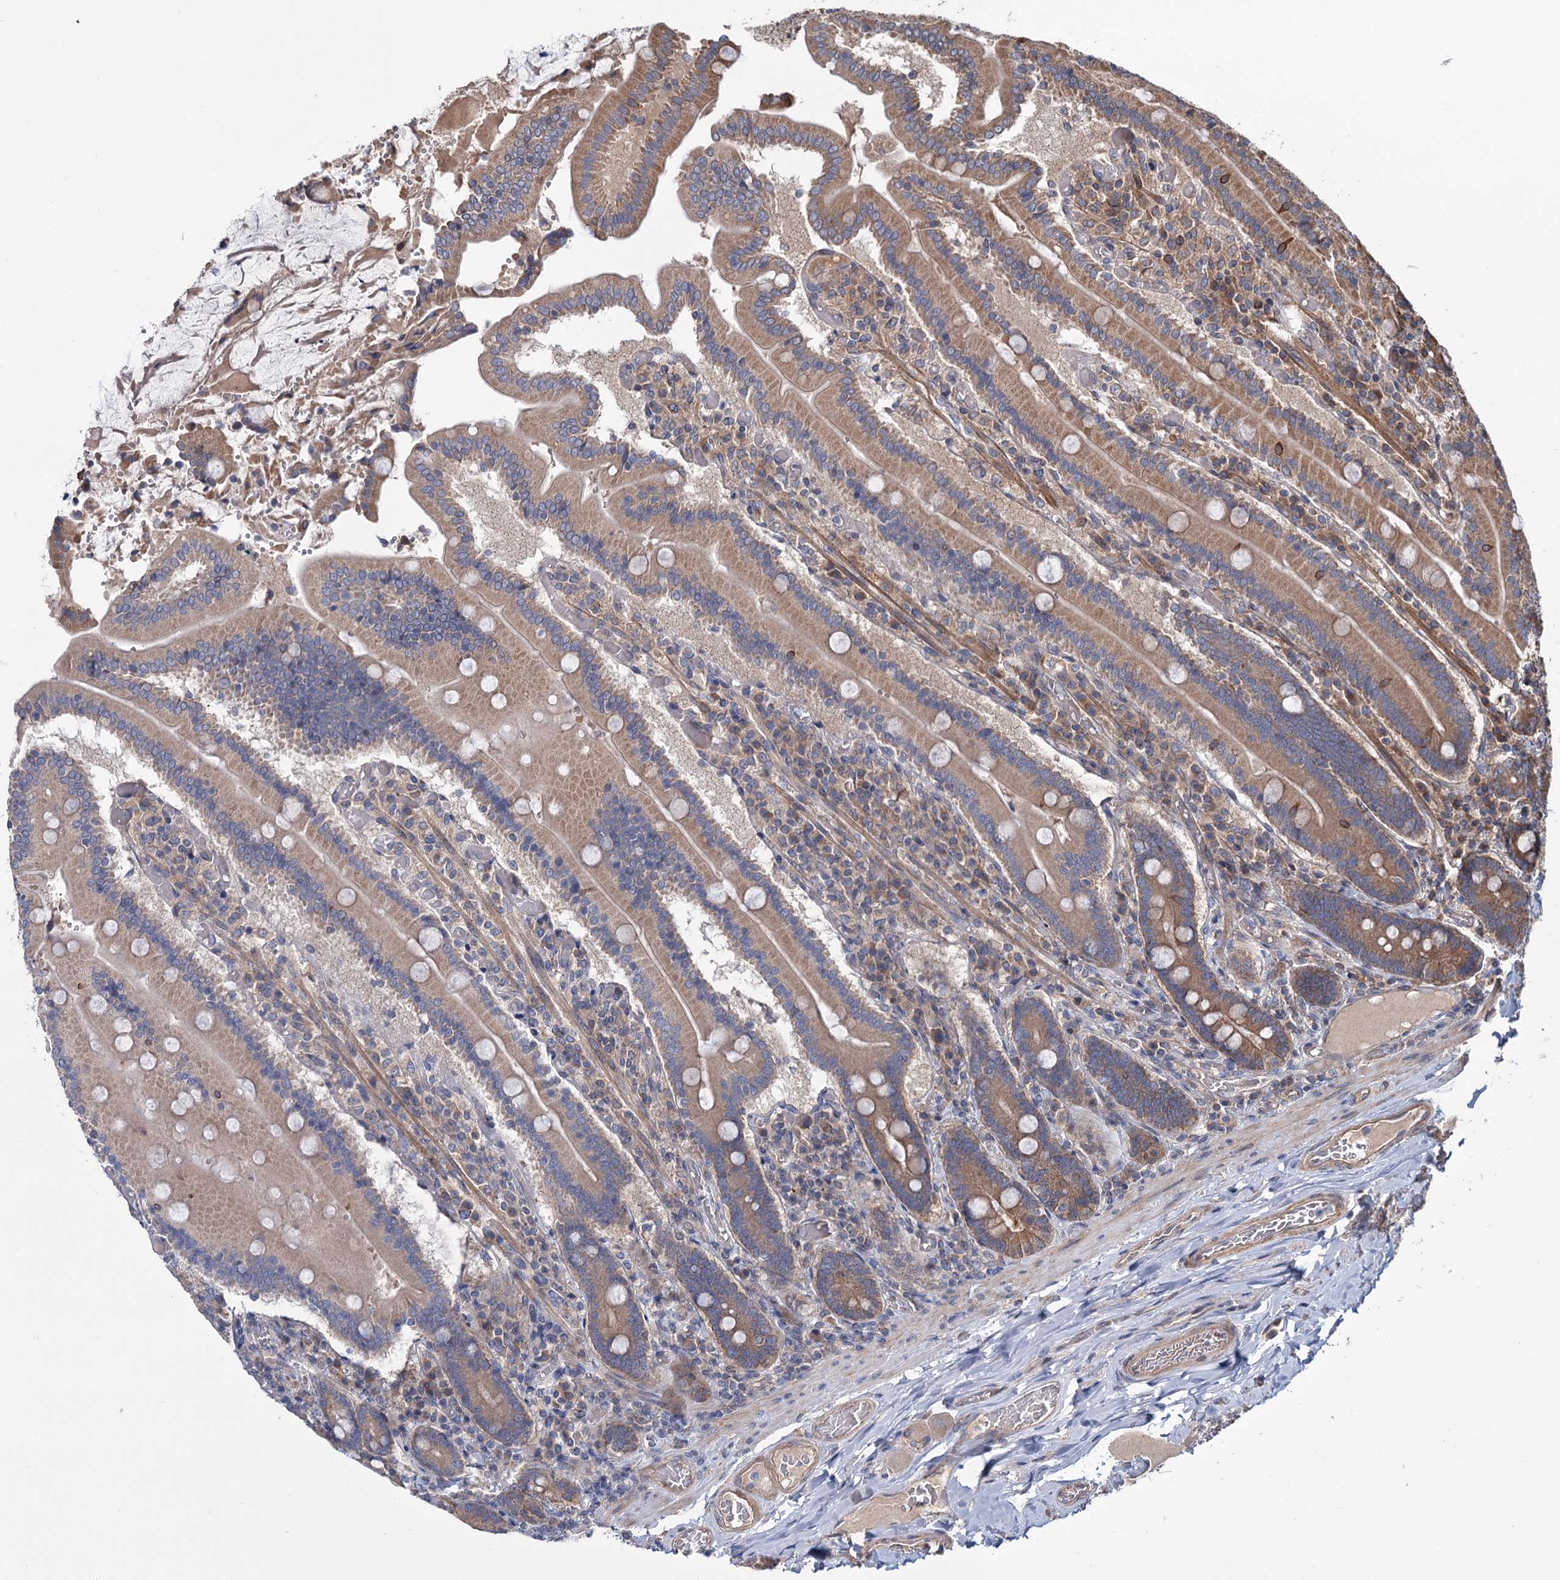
{"staining": {"intensity": "moderate", "quantity": ">75%", "location": "cytoplasmic/membranous"}, "tissue": "duodenum", "cell_type": "Glandular cells", "image_type": "normal", "snomed": [{"axis": "morphology", "description": "Normal tissue, NOS"}, {"axis": "topography", "description": "Duodenum"}], "caption": "IHC micrograph of unremarkable human duodenum stained for a protein (brown), which exhibits medium levels of moderate cytoplasmic/membranous positivity in about >75% of glandular cells.", "gene": "MTRR", "patient": {"sex": "female", "age": 62}}